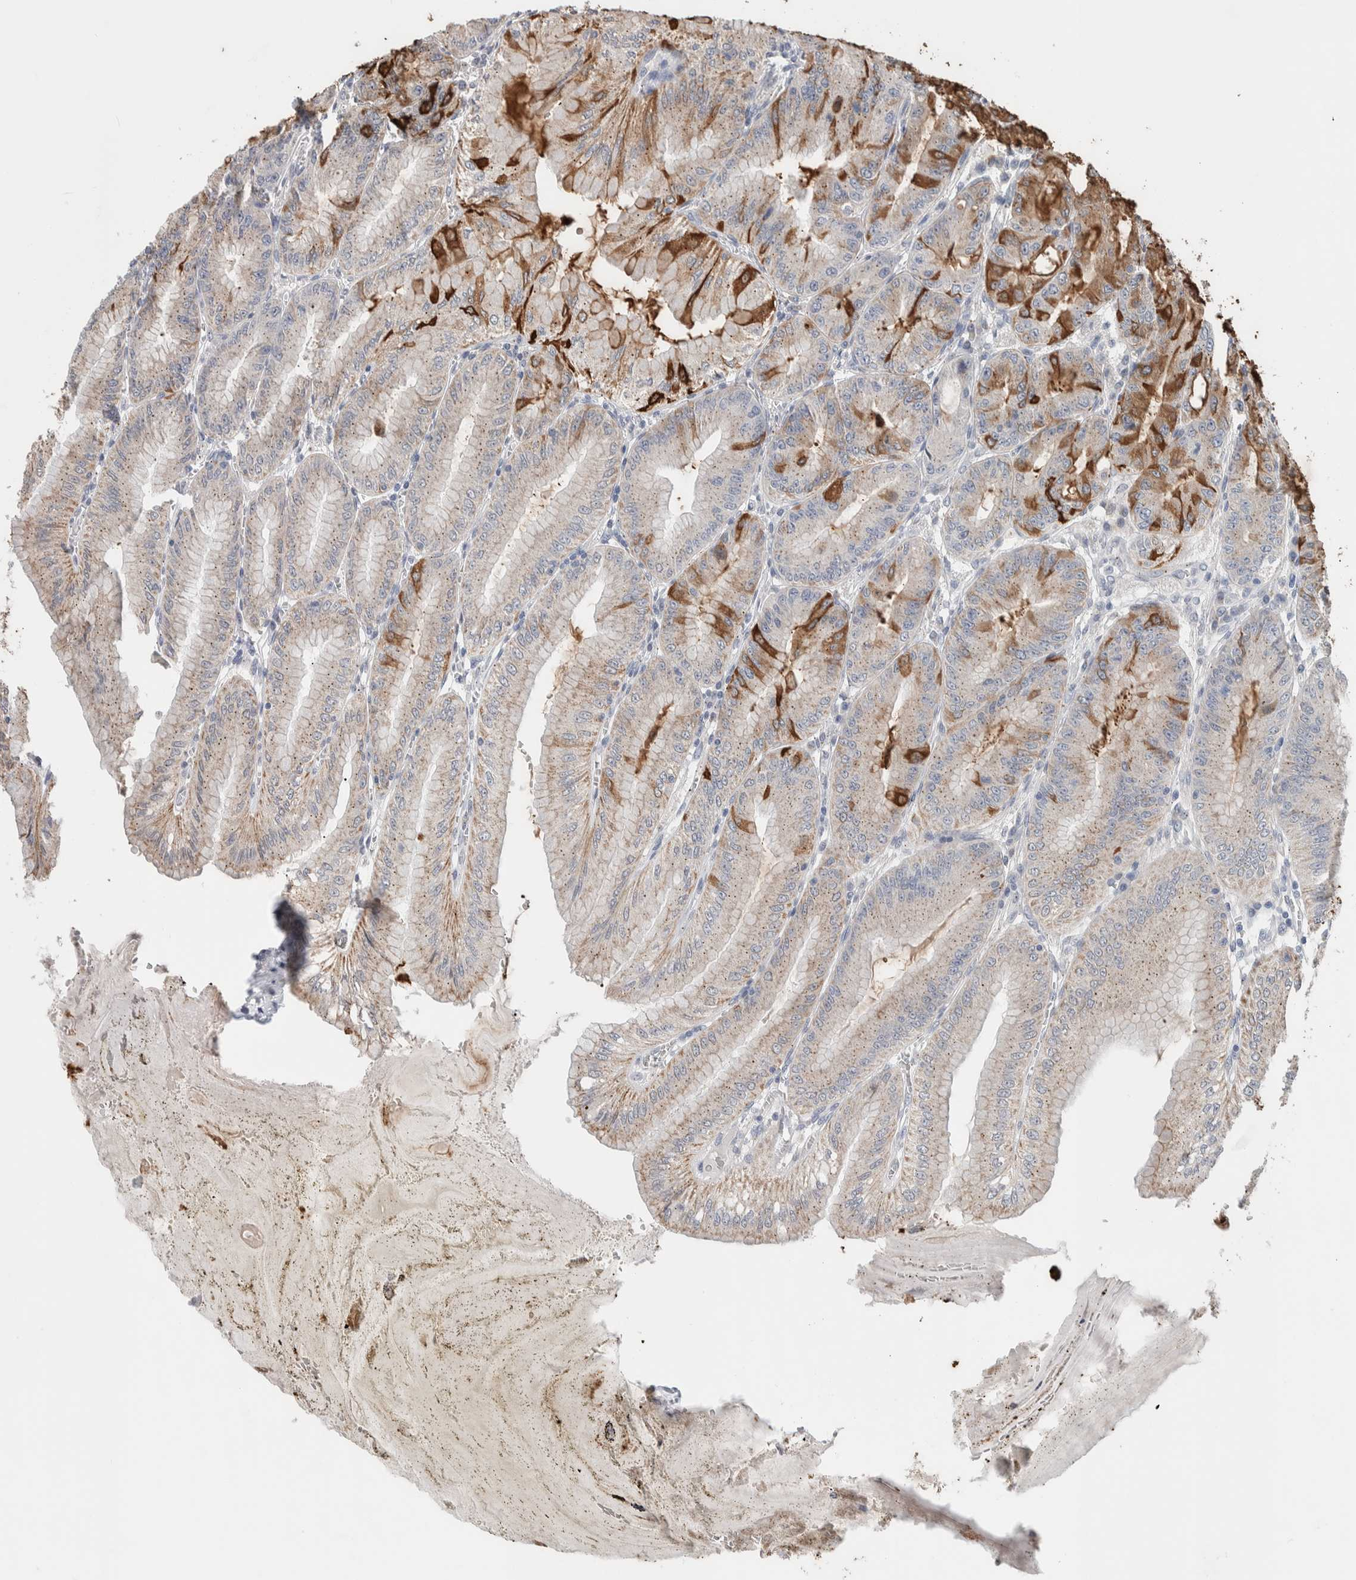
{"staining": {"intensity": "moderate", "quantity": "25%-75%", "location": "cytoplasmic/membranous"}, "tissue": "stomach", "cell_type": "Glandular cells", "image_type": "normal", "snomed": [{"axis": "morphology", "description": "Normal tissue, NOS"}, {"axis": "topography", "description": "Stomach, lower"}], "caption": "DAB (3,3'-diaminobenzidine) immunohistochemical staining of benign stomach reveals moderate cytoplasmic/membranous protein positivity in about 25%-75% of glandular cells.", "gene": "SCN2A", "patient": {"sex": "male", "age": 71}}